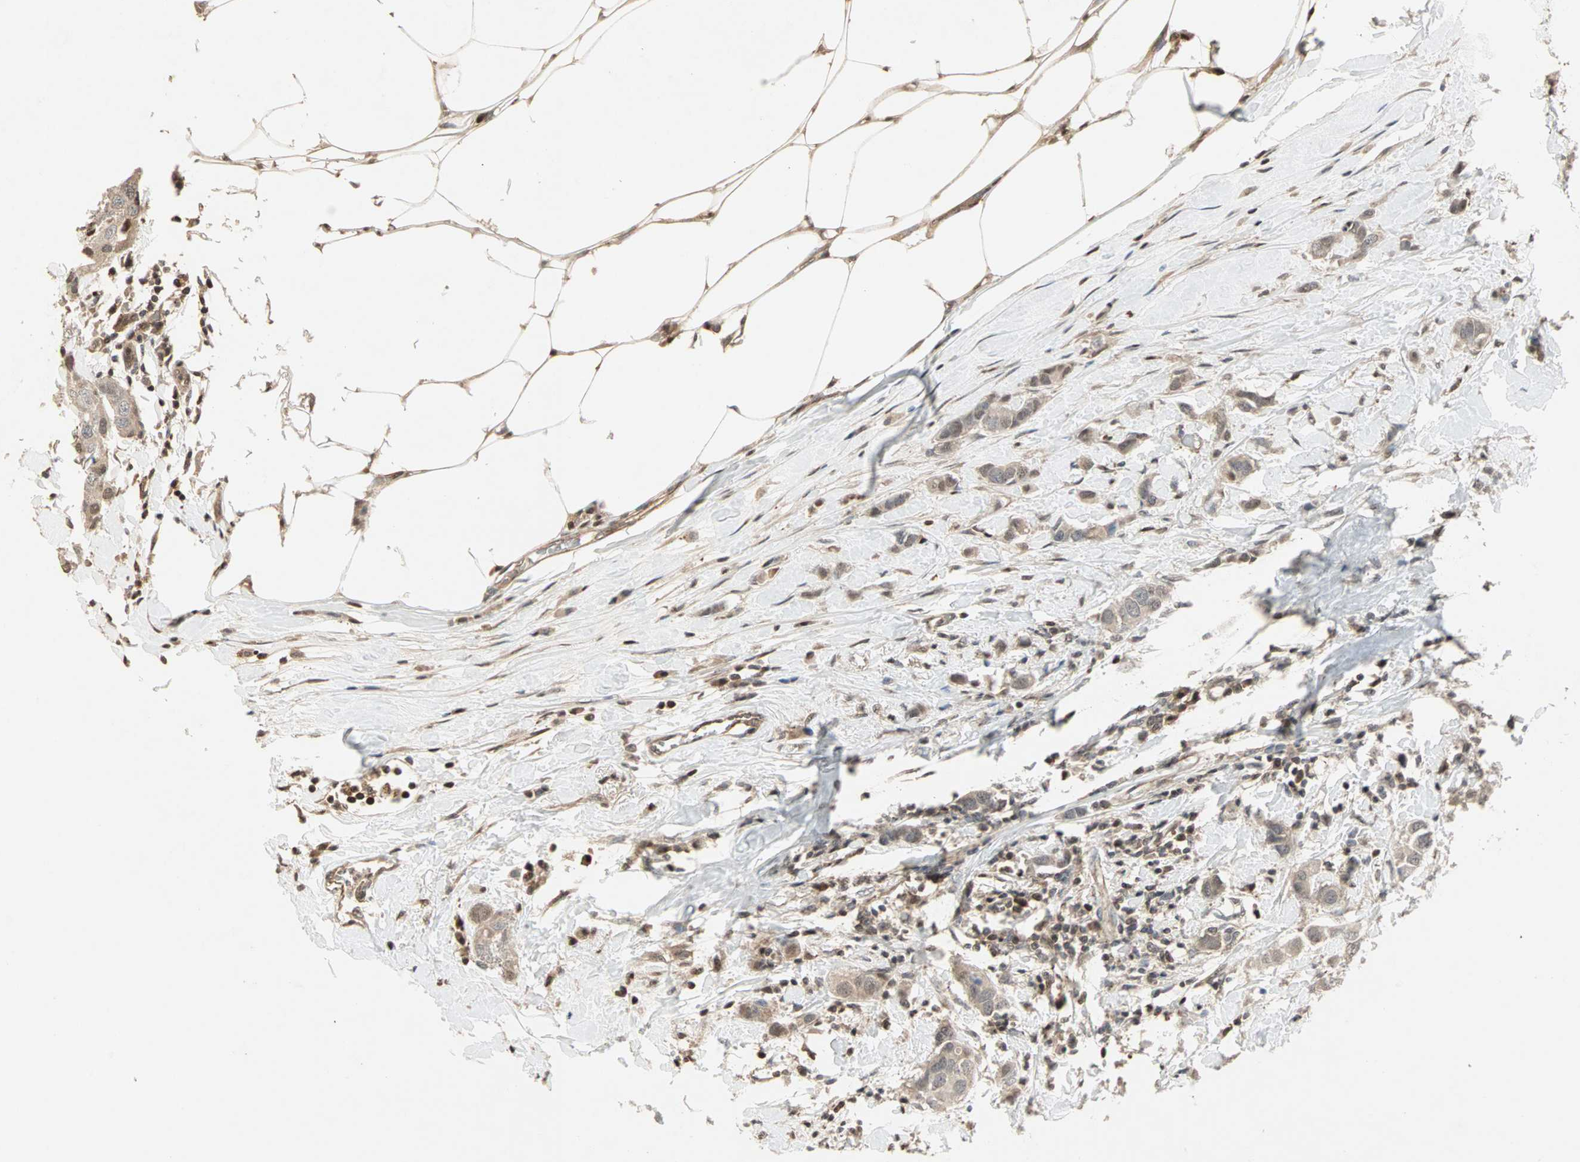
{"staining": {"intensity": "weak", "quantity": ">75%", "location": "cytoplasmic/membranous"}, "tissue": "breast cancer", "cell_type": "Tumor cells", "image_type": "cancer", "snomed": [{"axis": "morphology", "description": "Duct carcinoma"}, {"axis": "topography", "description": "Breast"}], "caption": "An image of human breast cancer stained for a protein reveals weak cytoplasmic/membranous brown staining in tumor cells. Immunohistochemistry stains the protein in brown and the nuclei are stained blue.", "gene": "DRG2", "patient": {"sex": "female", "age": 50}}